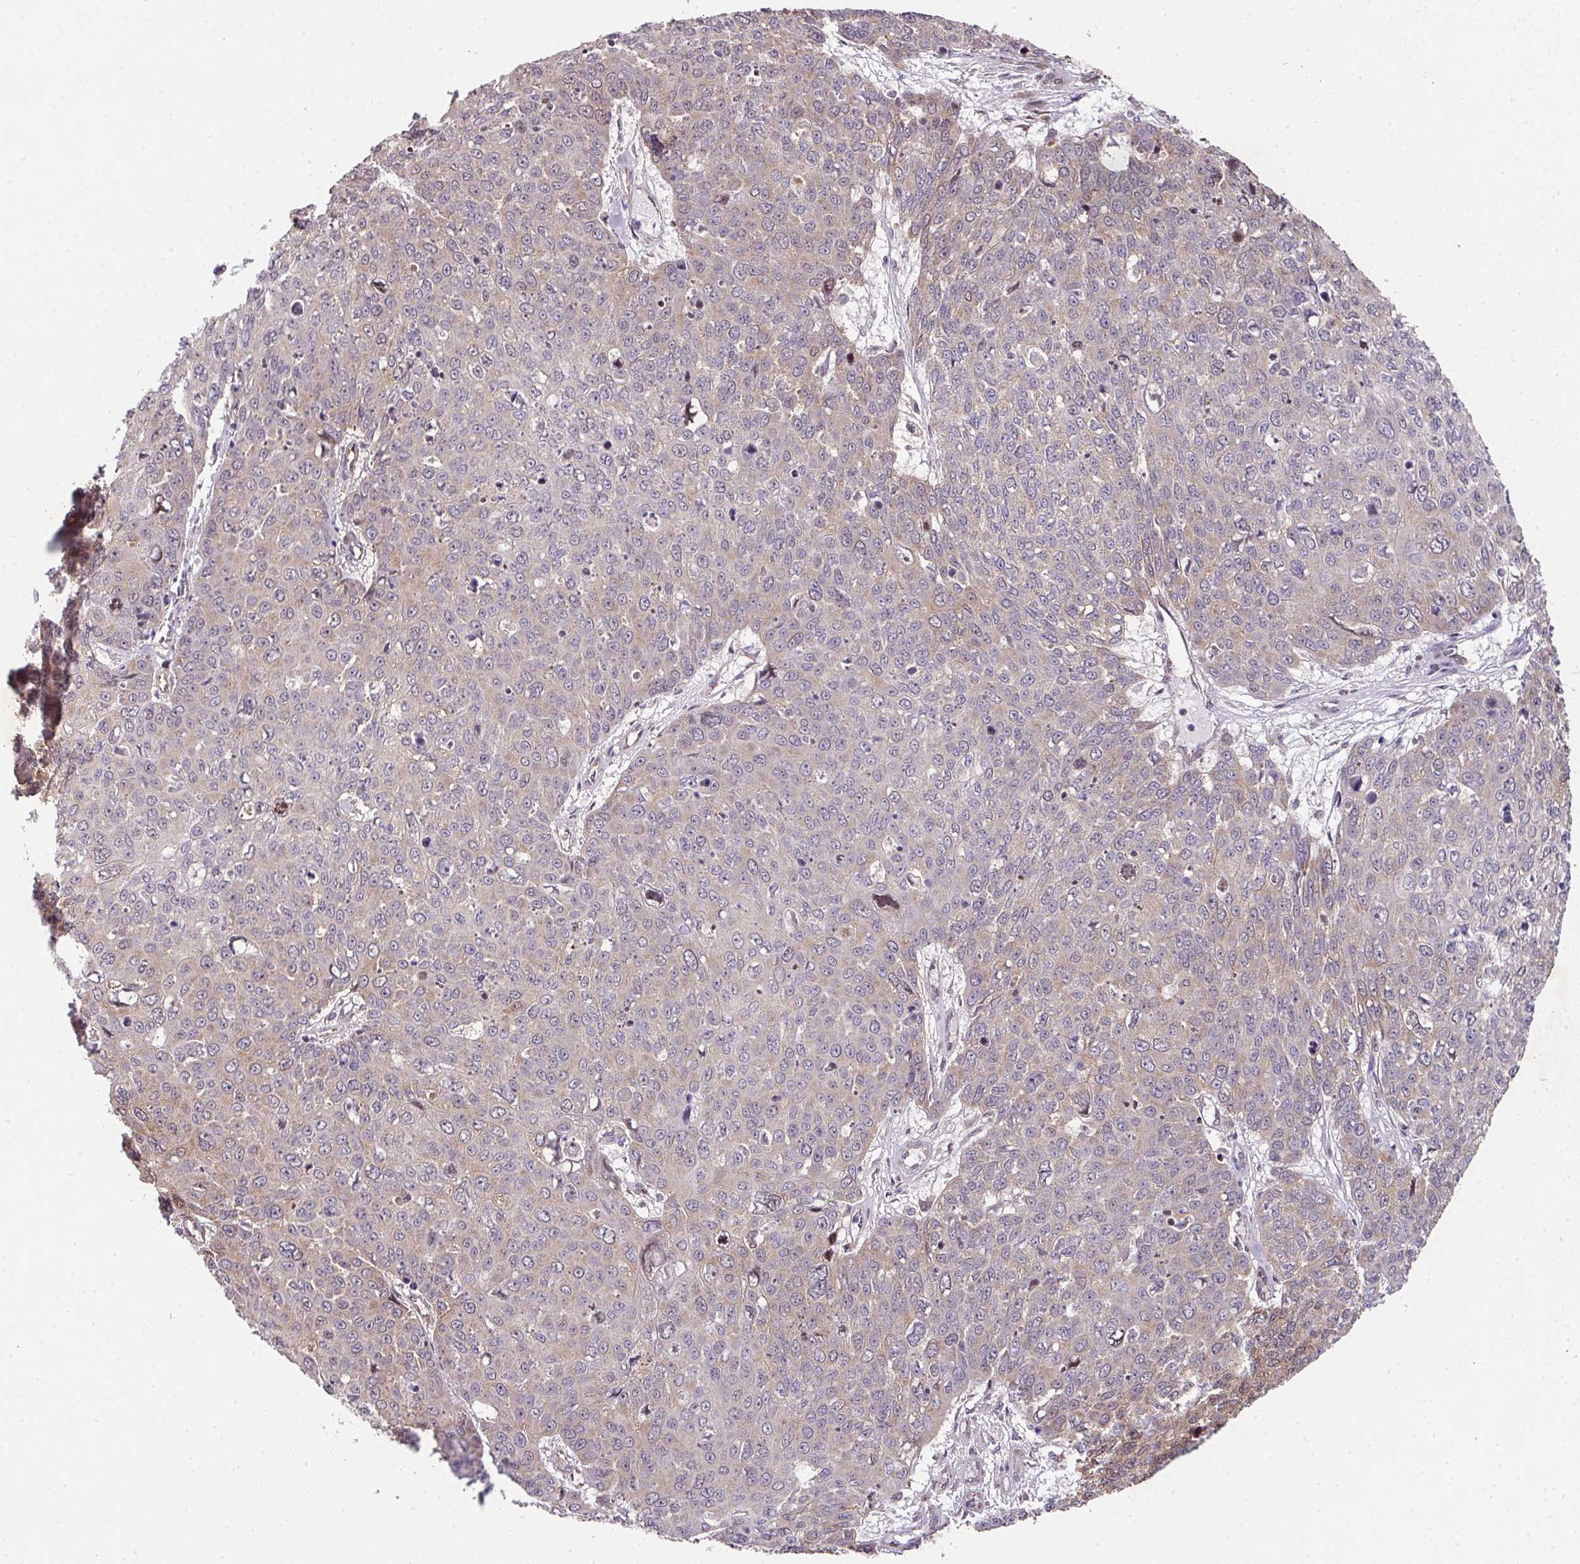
{"staining": {"intensity": "weak", "quantity": "25%-75%", "location": "cytoplasmic/membranous,nuclear"}, "tissue": "skin cancer", "cell_type": "Tumor cells", "image_type": "cancer", "snomed": [{"axis": "morphology", "description": "Squamous cell carcinoma, NOS"}, {"axis": "topography", "description": "Skin"}], "caption": "A brown stain labels weak cytoplasmic/membranous and nuclear expression of a protein in skin squamous cell carcinoma tumor cells.", "gene": "PLK1", "patient": {"sex": "male", "age": 71}}